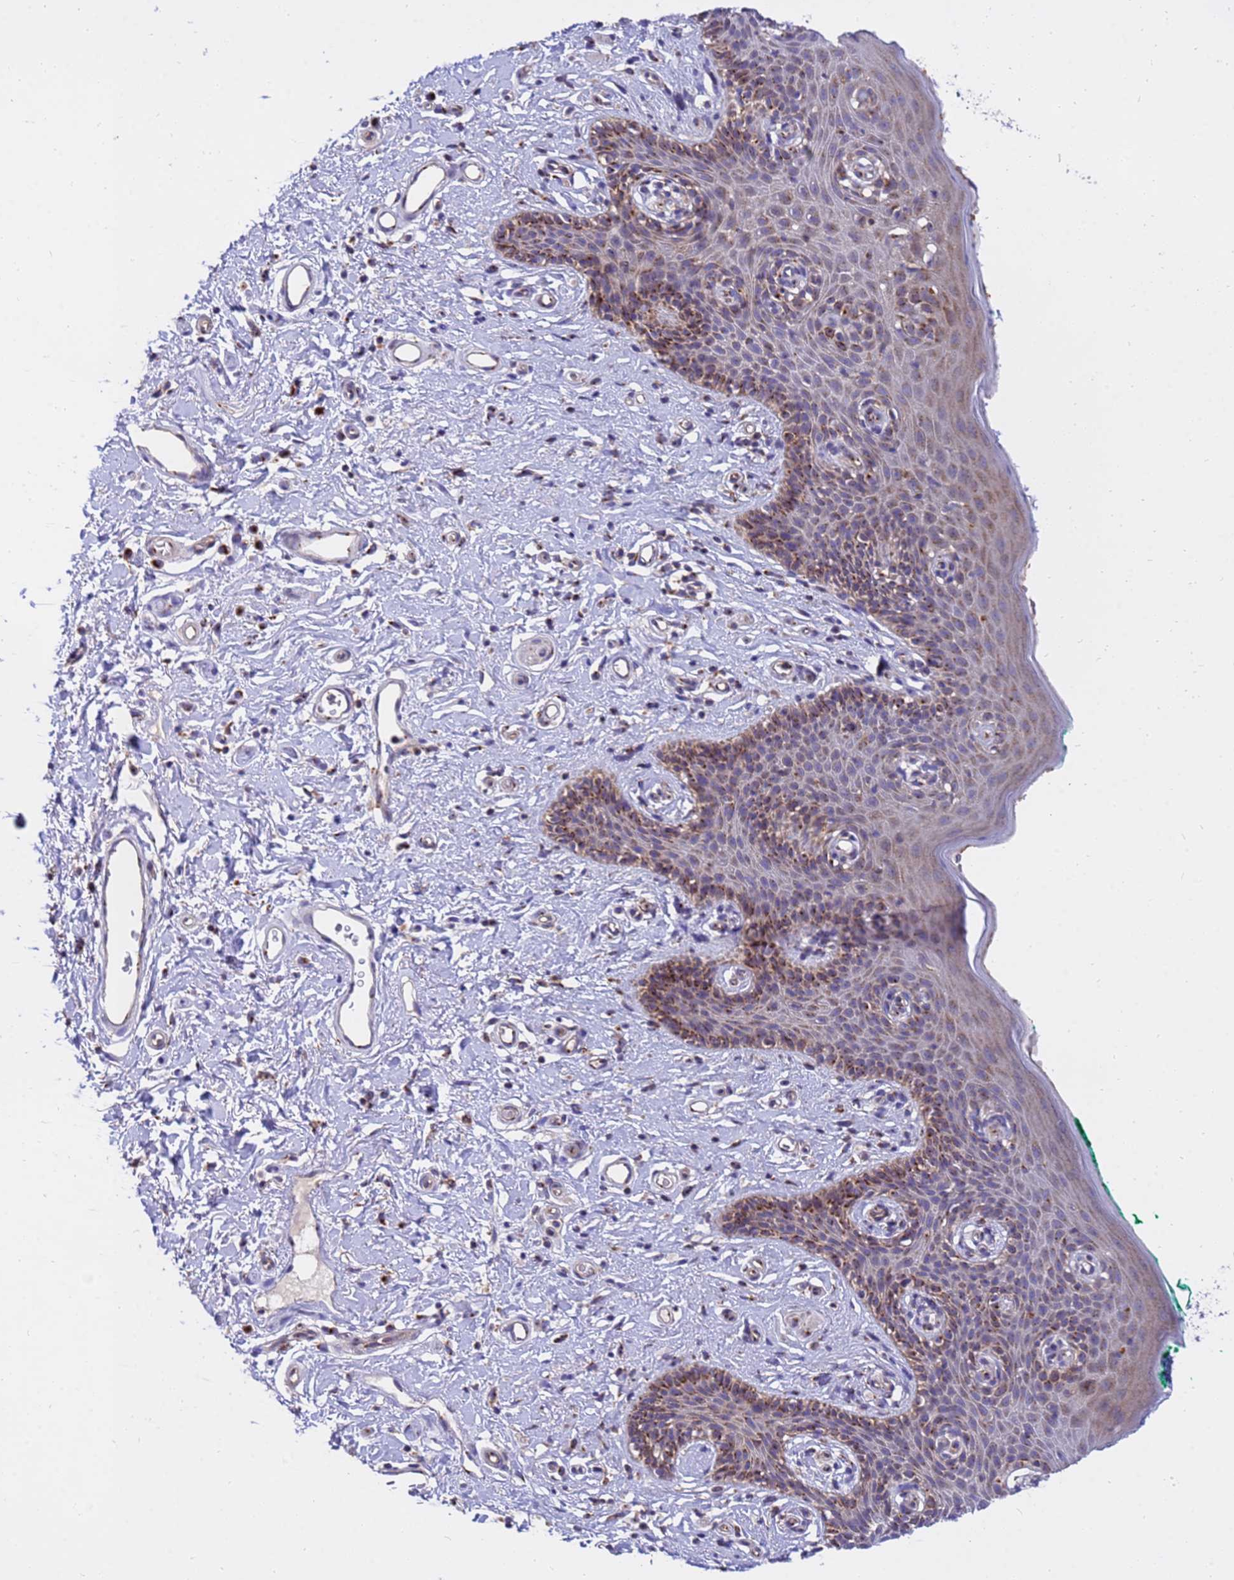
{"staining": {"intensity": "moderate", "quantity": ">75%", "location": "cytoplasmic/membranous"}, "tissue": "skin", "cell_type": "Epidermal cells", "image_type": "normal", "snomed": [{"axis": "morphology", "description": "Normal tissue, NOS"}, {"axis": "topography", "description": "Vulva"}], "caption": "High-power microscopy captured an immunohistochemistry image of benign skin, revealing moderate cytoplasmic/membranous expression in approximately >75% of epidermal cells.", "gene": "HPS3", "patient": {"sex": "female", "age": 66}}